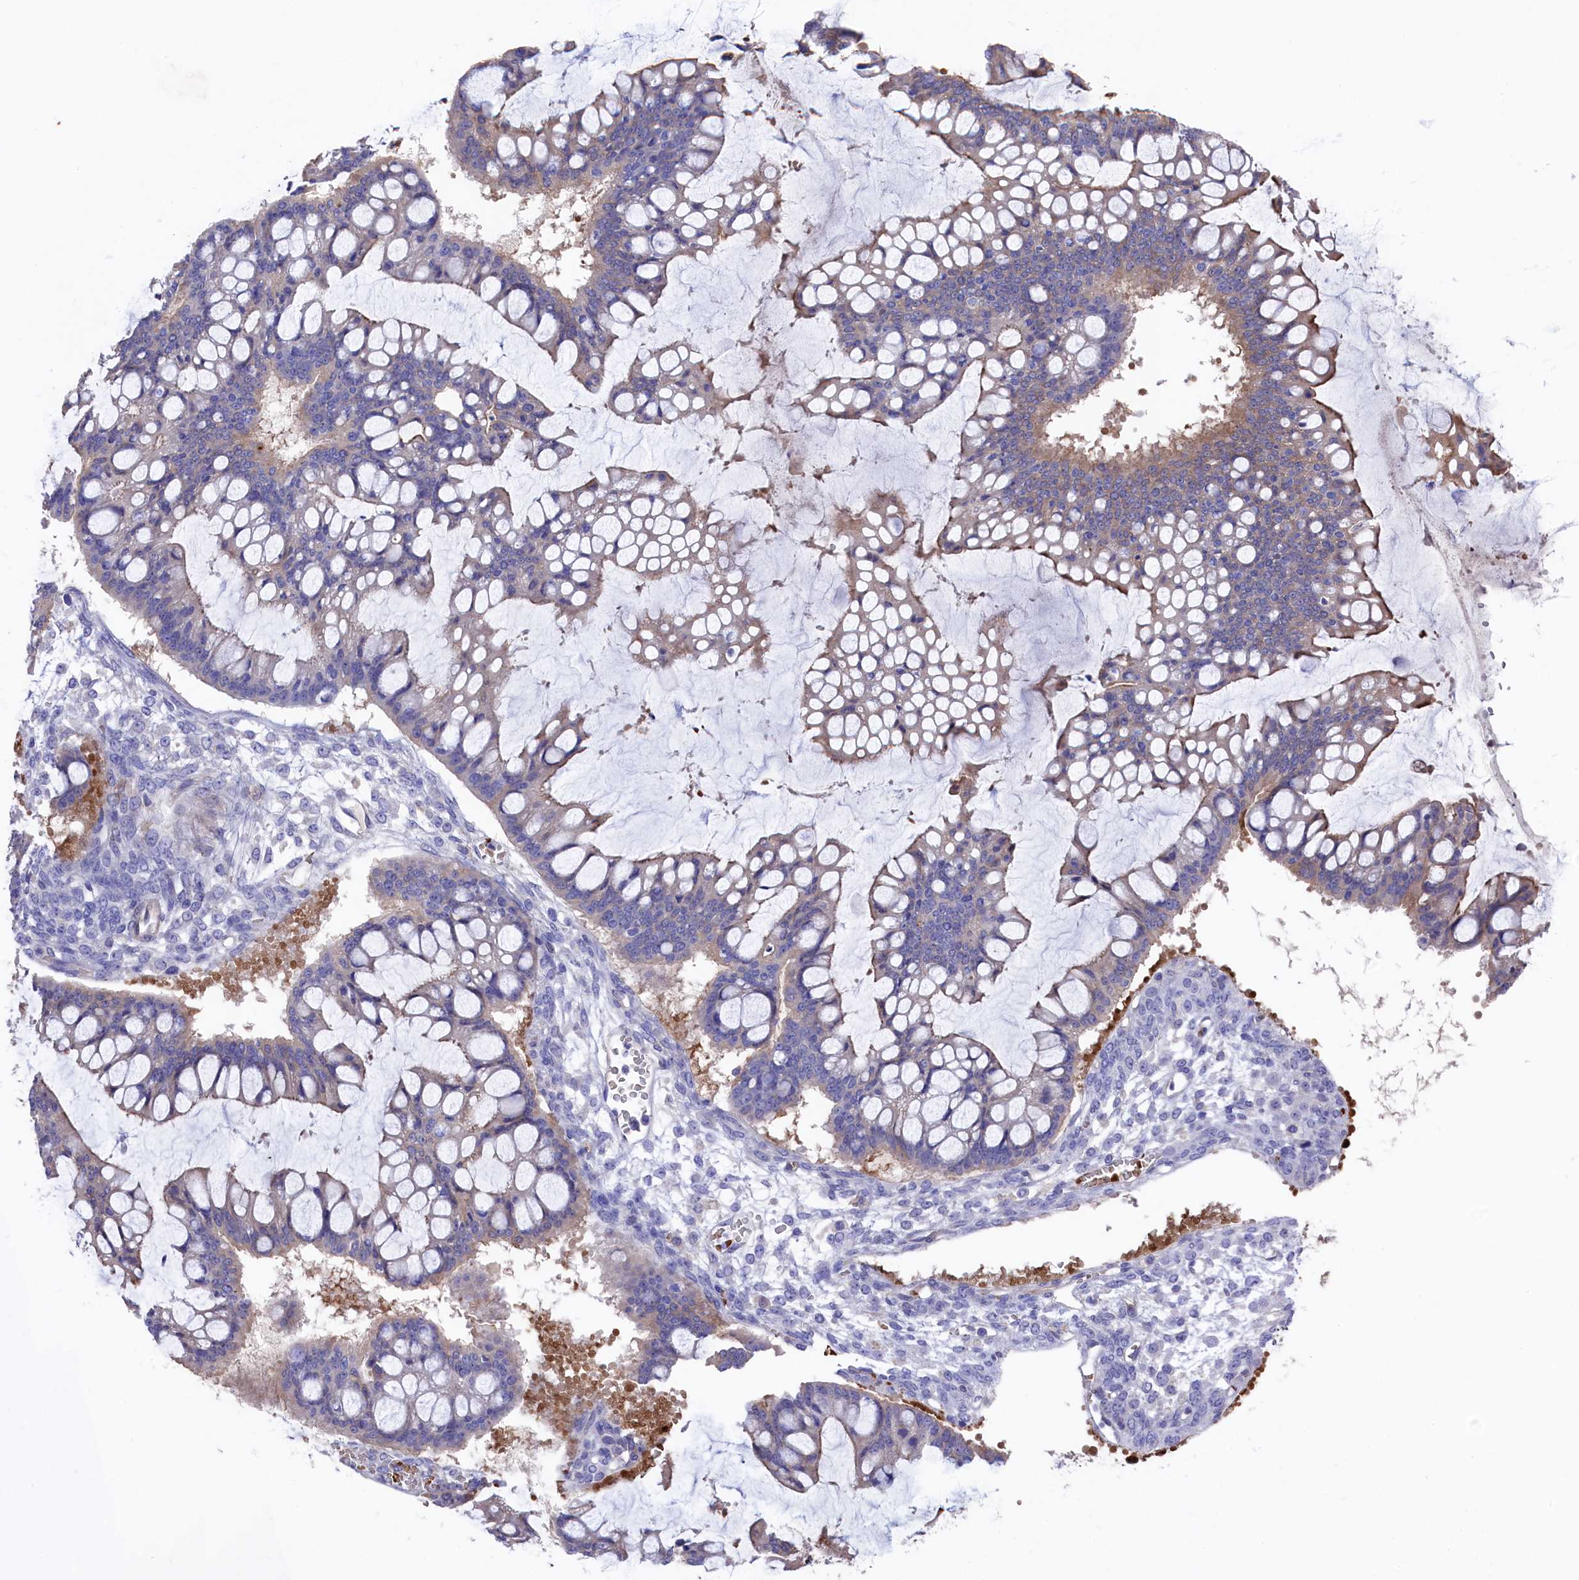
{"staining": {"intensity": "moderate", "quantity": "<25%", "location": "cytoplasmic/membranous"}, "tissue": "ovarian cancer", "cell_type": "Tumor cells", "image_type": "cancer", "snomed": [{"axis": "morphology", "description": "Cystadenocarcinoma, mucinous, NOS"}, {"axis": "topography", "description": "Ovary"}], "caption": "This photomicrograph exhibits immunohistochemistry staining of ovarian cancer, with low moderate cytoplasmic/membranous expression in about <25% of tumor cells.", "gene": "LHFPL4", "patient": {"sex": "female", "age": 73}}